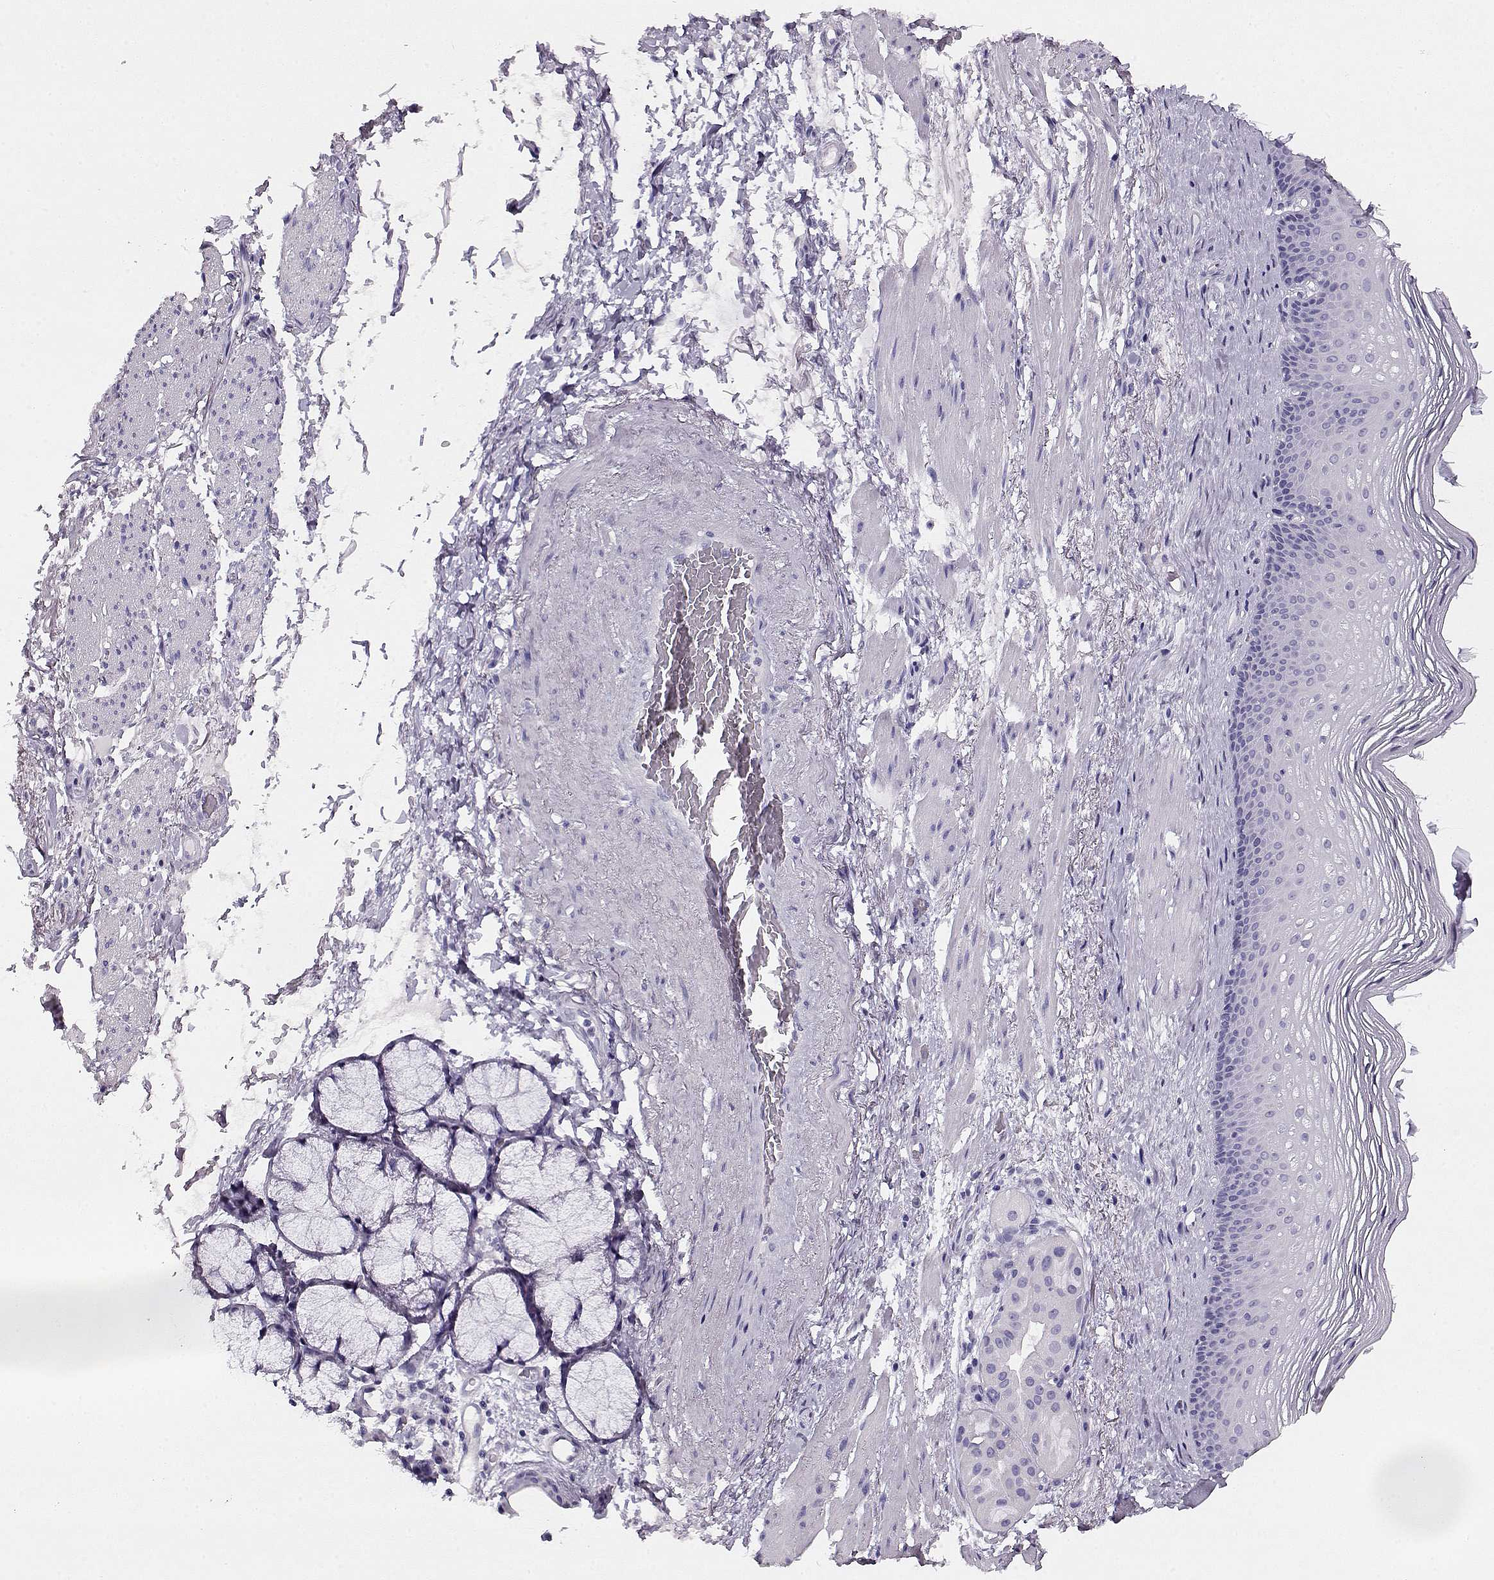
{"staining": {"intensity": "negative", "quantity": "none", "location": "none"}, "tissue": "esophagus", "cell_type": "Squamous epithelial cells", "image_type": "normal", "snomed": [{"axis": "morphology", "description": "Normal tissue, NOS"}, {"axis": "topography", "description": "Esophagus"}], "caption": "The histopathology image shows no significant positivity in squamous epithelial cells of esophagus.", "gene": "ACTN2", "patient": {"sex": "male", "age": 76}}